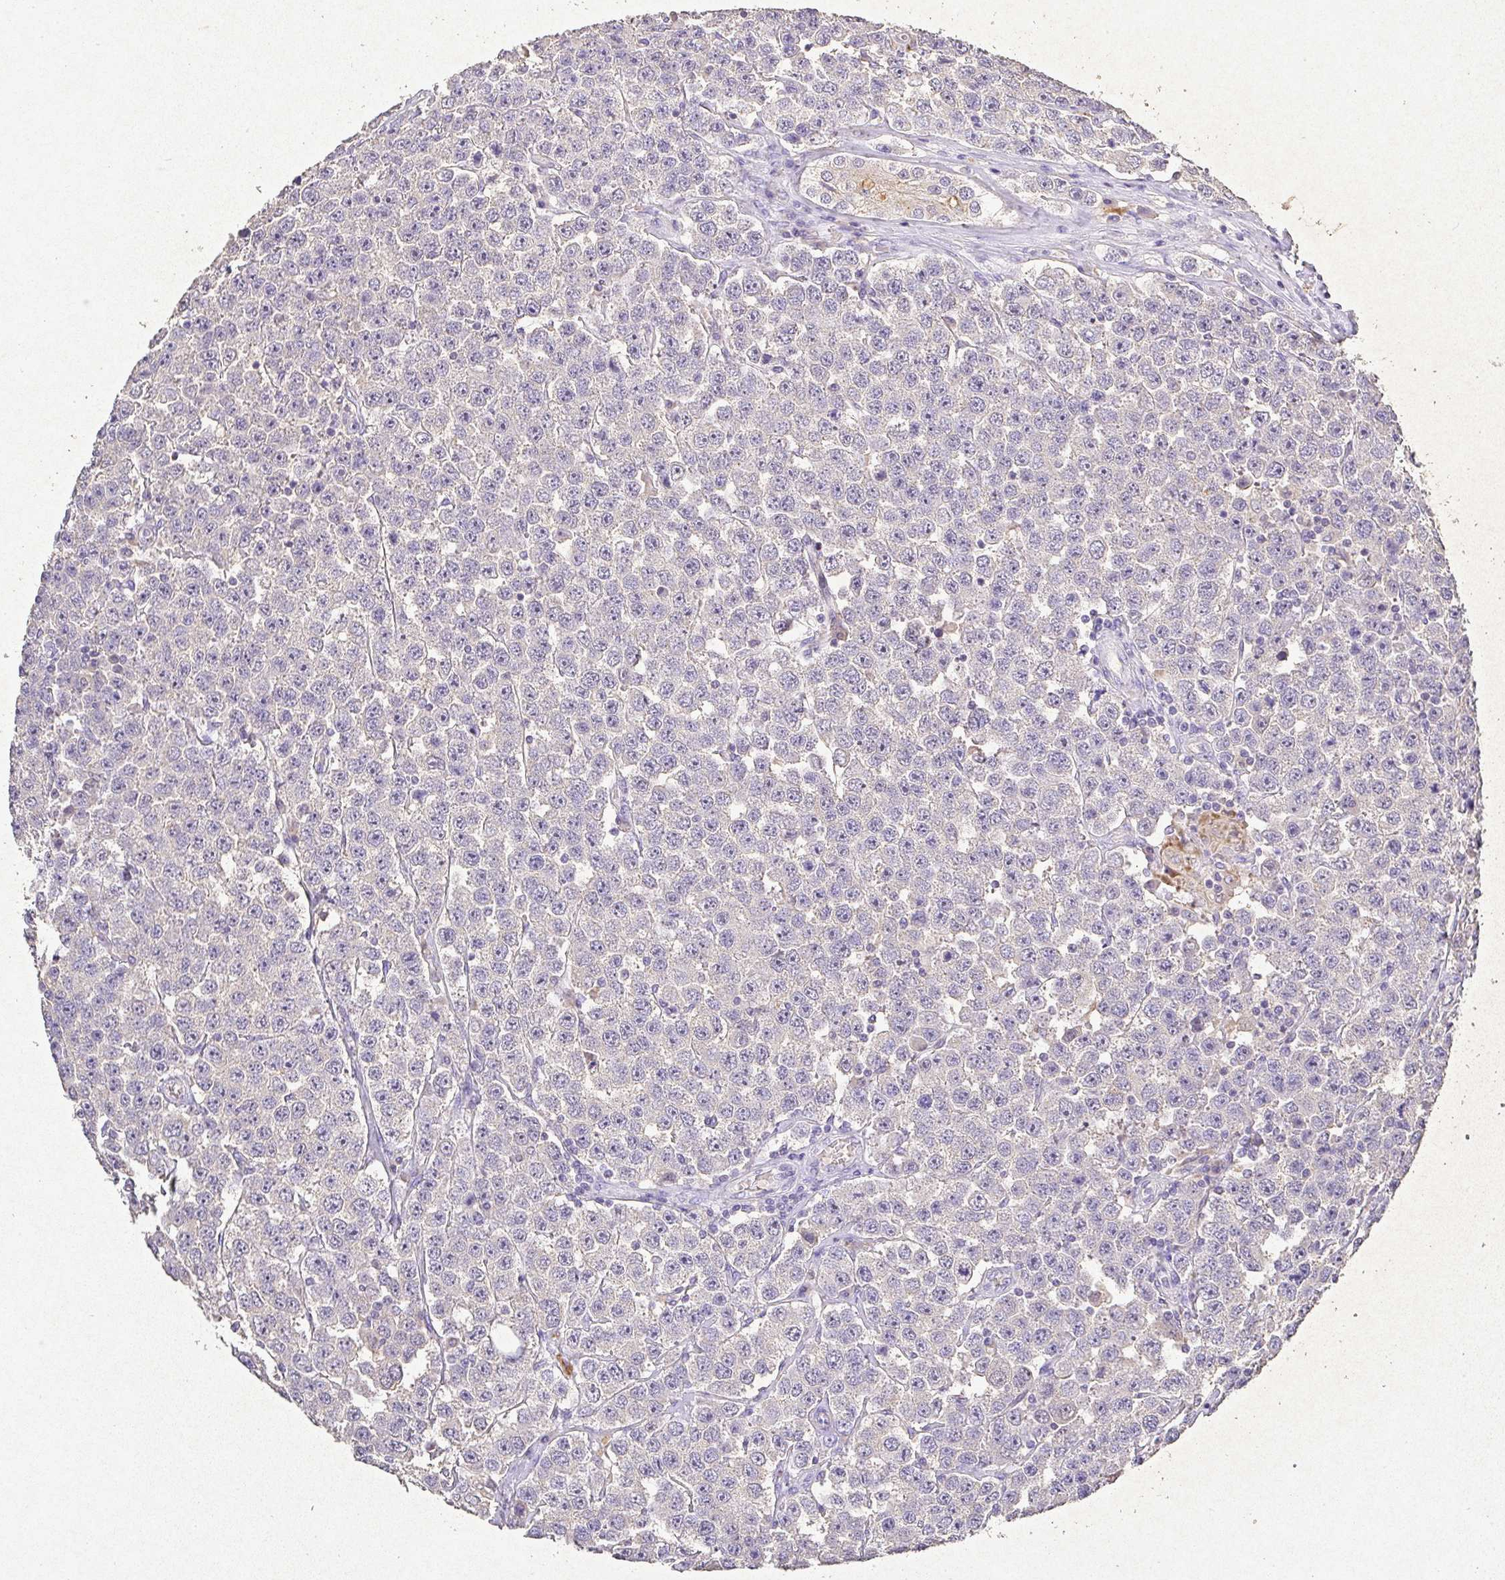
{"staining": {"intensity": "negative", "quantity": "none", "location": "none"}, "tissue": "testis cancer", "cell_type": "Tumor cells", "image_type": "cancer", "snomed": [{"axis": "morphology", "description": "Seminoma, NOS"}, {"axis": "topography", "description": "Testis"}], "caption": "Testis cancer stained for a protein using immunohistochemistry (IHC) displays no staining tumor cells.", "gene": "RPS2", "patient": {"sex": "male", "age": 28}}